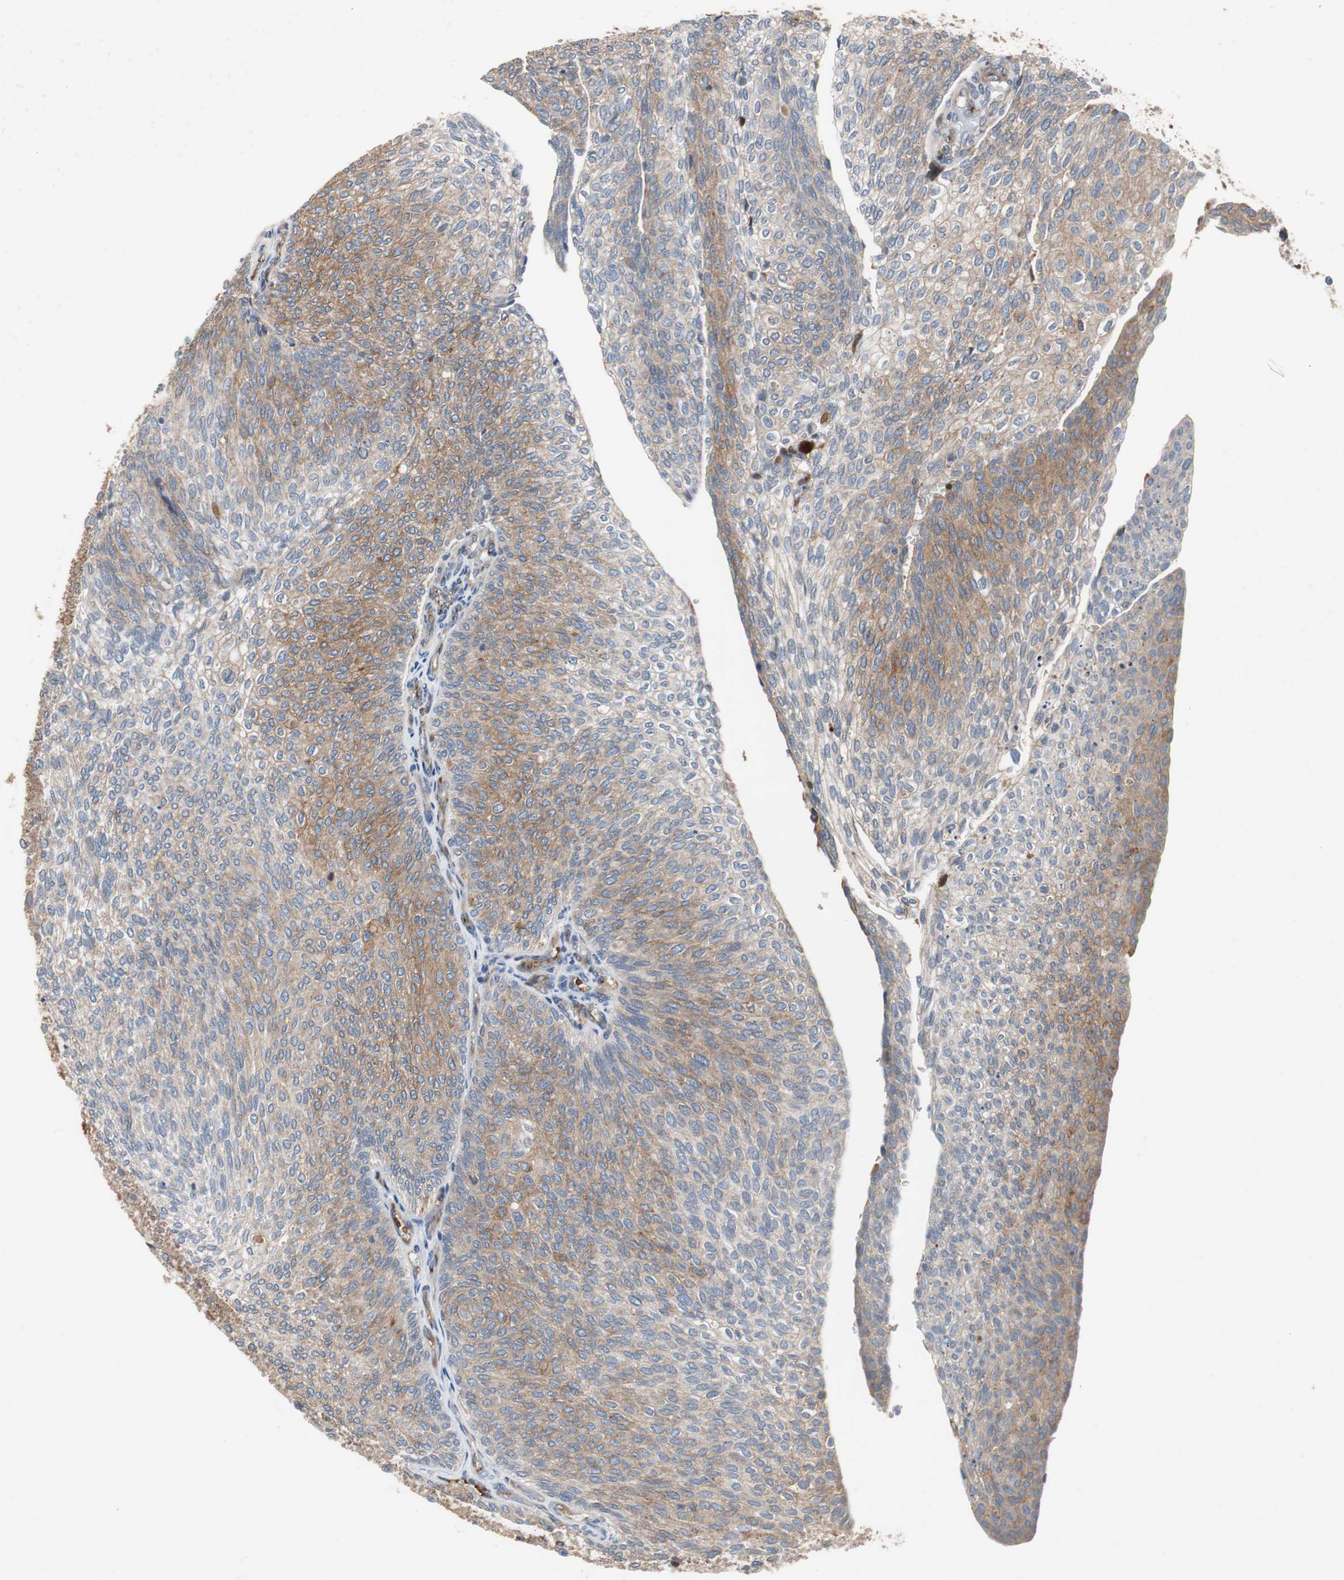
{"staining": {"intensity": "moderate", "quantity": ">75%", "location": "cytoplasmic/membranous"}, "tissue": "urothelial cancer", "cell_type": "Tumor cells", "image_type": "cancer", "snomed": [{"axis": "morphology", "description": "Urothelial carcinoma, Low grade"}, {"axis": "topography", "description": "Urinary bladder"}], "caption": "The histopathology image shows staining of urothelial cancer, revealing moderate cytoplasmic/membranous protein staining (brown color) within tumor cells. (DAB IHC, brown staining for protein, blue staining for nuclei).", "gene": "SORT1", "patient": {"sex": "female", "age": 79}}